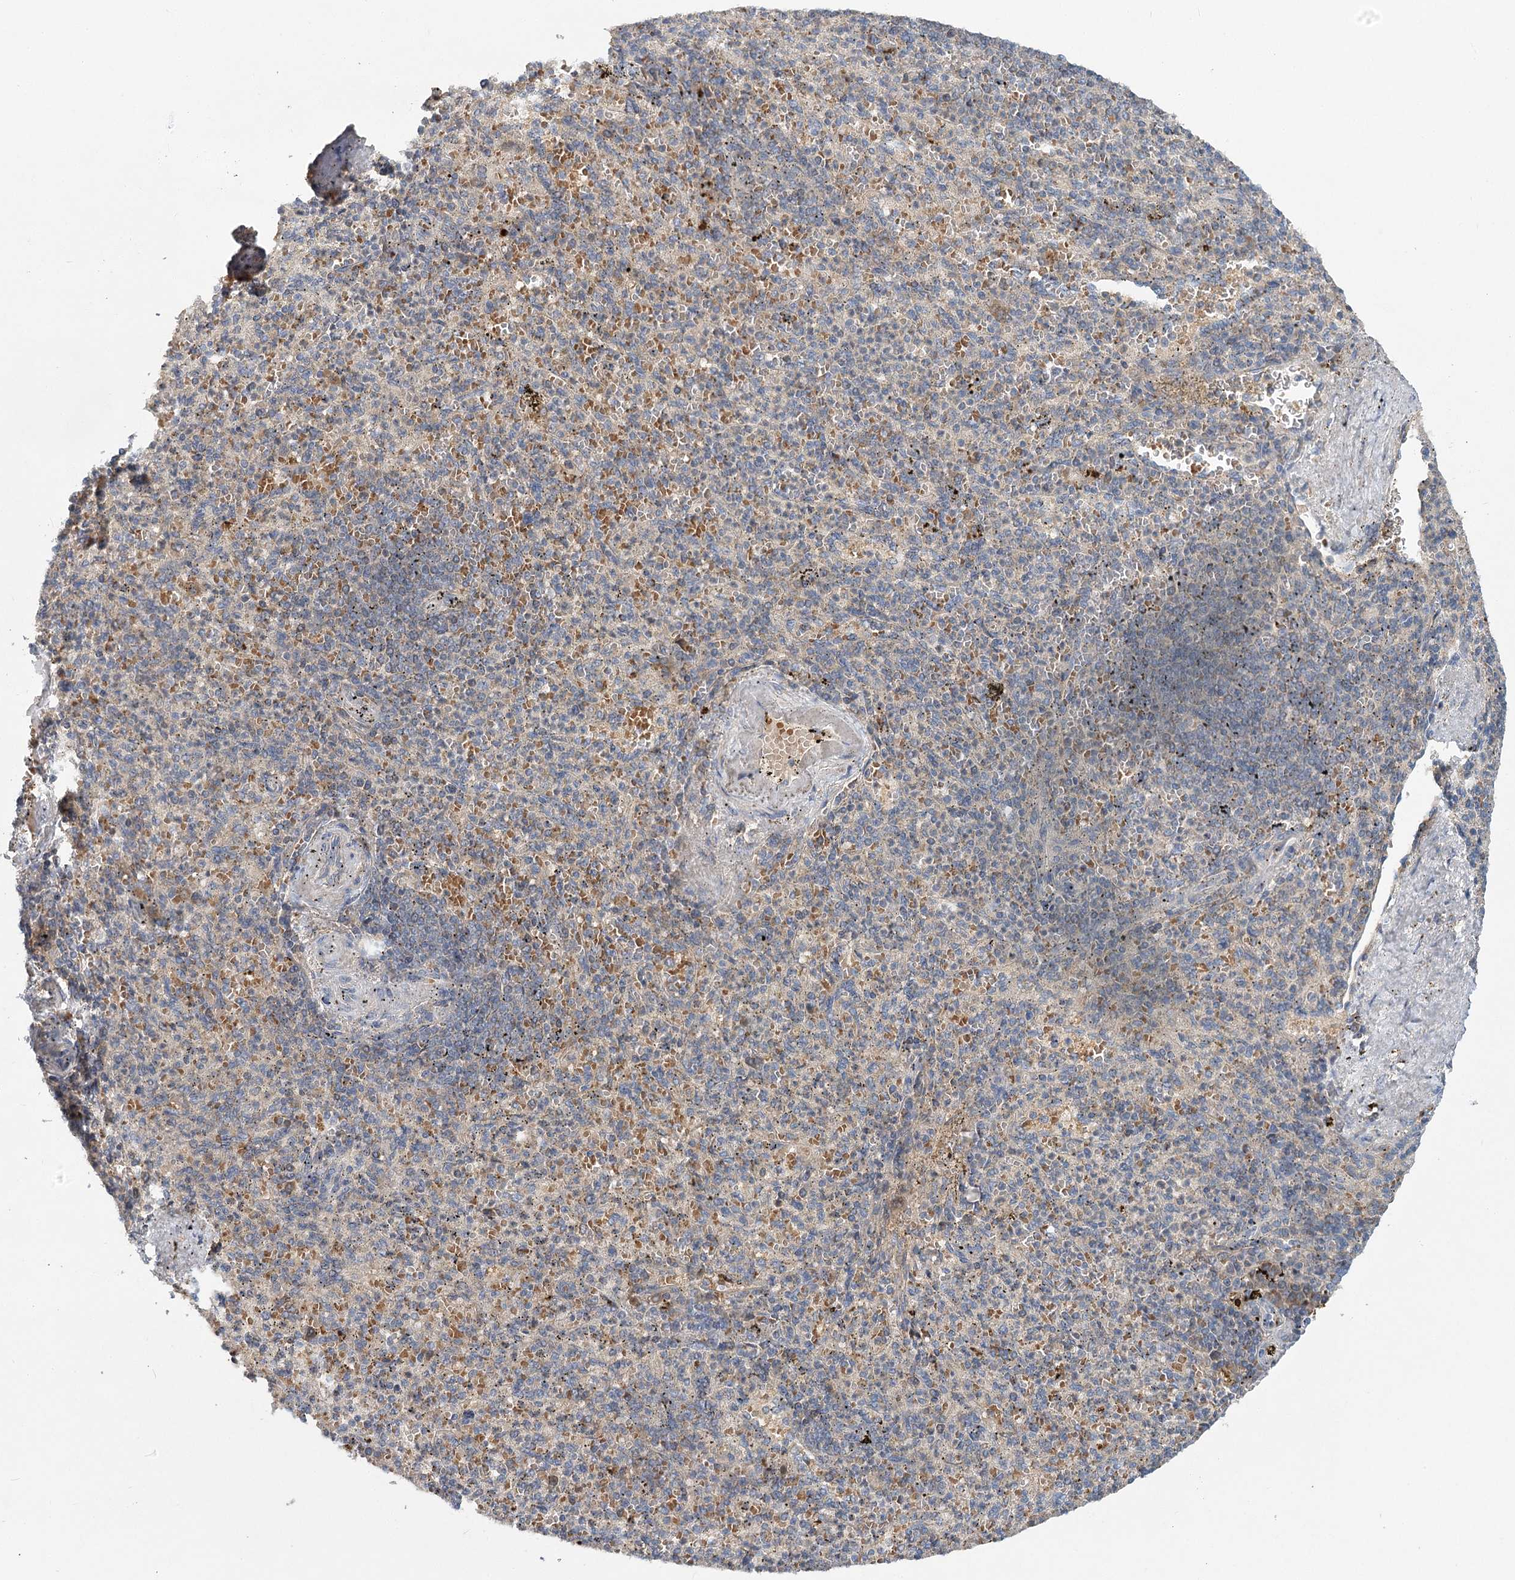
{"staining": {"intensity": "negative", "quantity": "none", "location": "none"}, "tissue": "spleen", "cell_type": "Cells in red pulp", "image_type": "normal", "snomed": [{"axis": "morphology", "description": "Normal tissue, NOS"}, {"axis": "topography", "description": "Spleen"}], "caption": "IHC micrograph of unremarkable spleen stained for a protein (brown), which displays no staining in cells in red pulp.", "gene": "PYROXD2", "patient": {"sex": "female", "age": 74}}